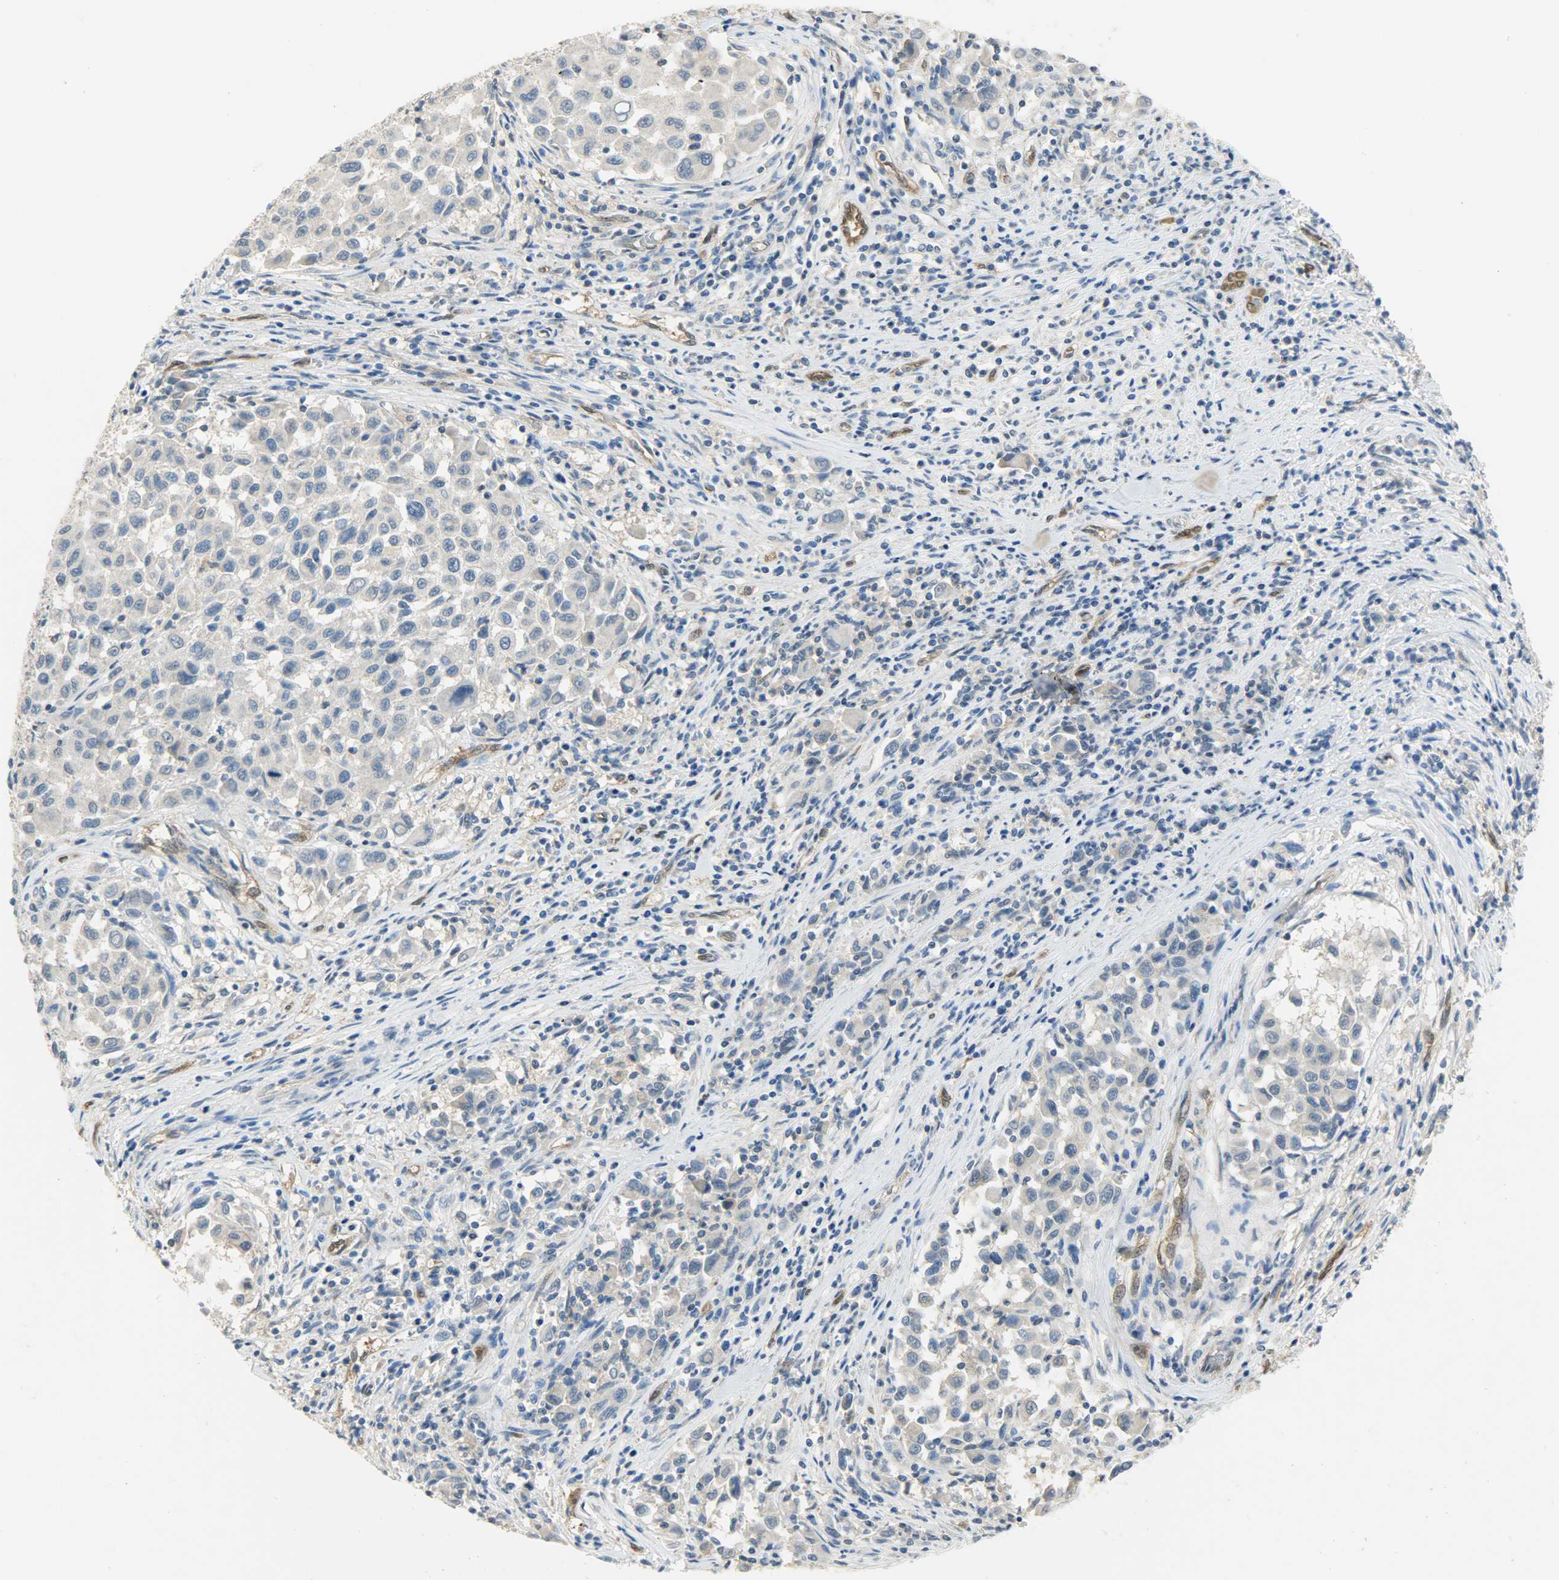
{"staining": {"intensity": "negative", "quantity": "none", "location": "none"}, "tissue": "melanoma", "cell_type": "Tumor cells", "image_type": "cancer", "snomed": [{"axis": "morphology", "description": "Malignant melanoma, Metastatic site"}, {"axis": "topography", "description": "Lymph node"}], "caption": "Tumor cells are negative for protein expression in human malignant melanoma (metastatic site).", "gene": "FKBP1A", "patient": {"sex": "male", "age": 61}}